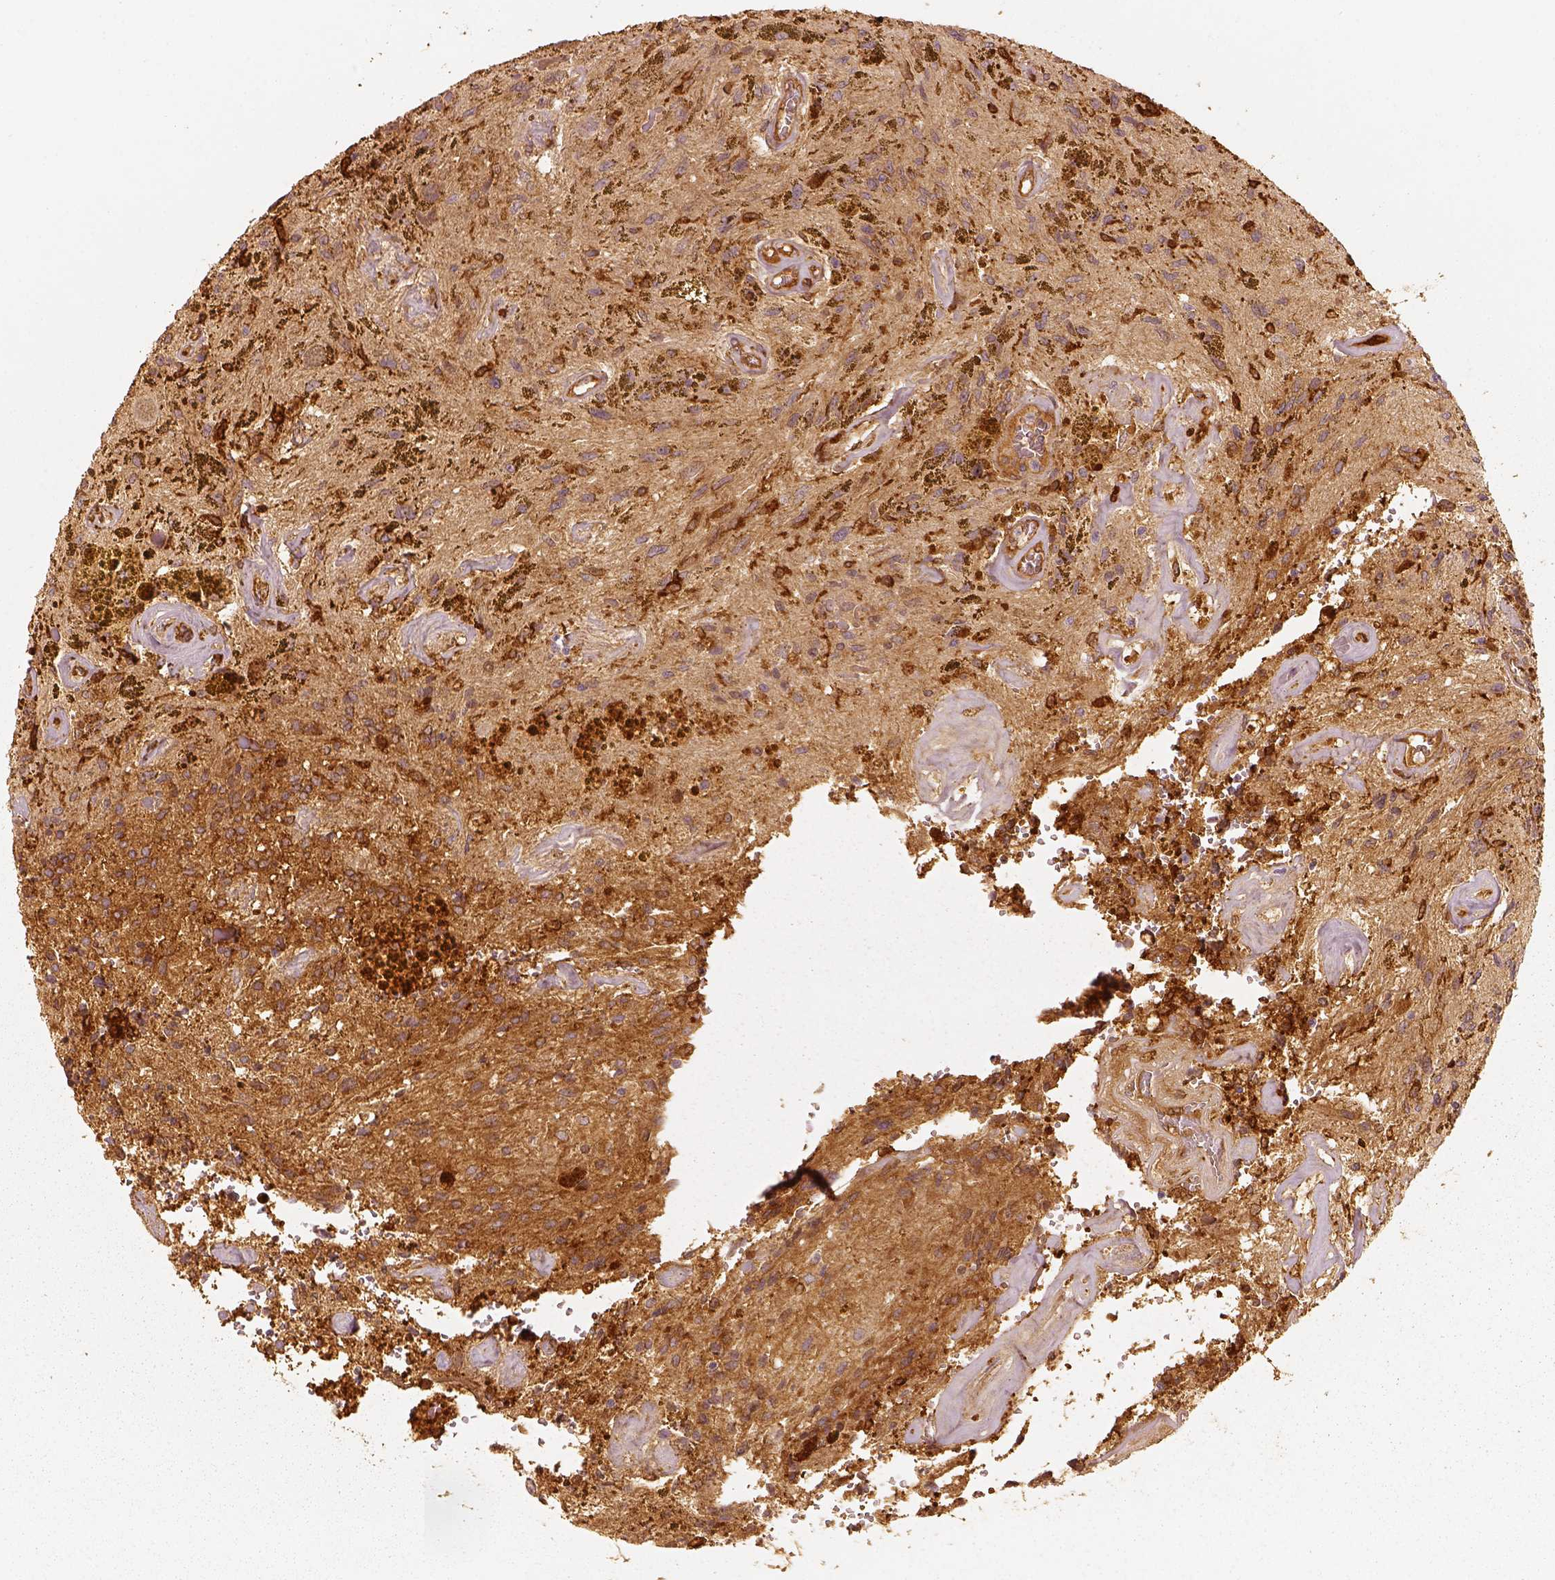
{"staining": {"intensity": "strong", "quantity": ">75%", "location": "cytoplasmic/membranous"}, "tissue": "glioma", "cell_type": "Tumor cells", "image_type": "cancer", "snomed": [{"axis": "morphology", "description": "Glioma, malignant, Low grade"}, {"axis": "topography", "description": "Cerebellum"}], "caption": "An immunohistochemistry (IHC) micrograph of tumor tissue is shown. Protein staining in brown highlights strong cytoplasmic/membranous positivity in malignant glioma (low-grade) within tumor cells.", "gene": "FSCN1", "patient": {"sex": "female", "age": 14}}